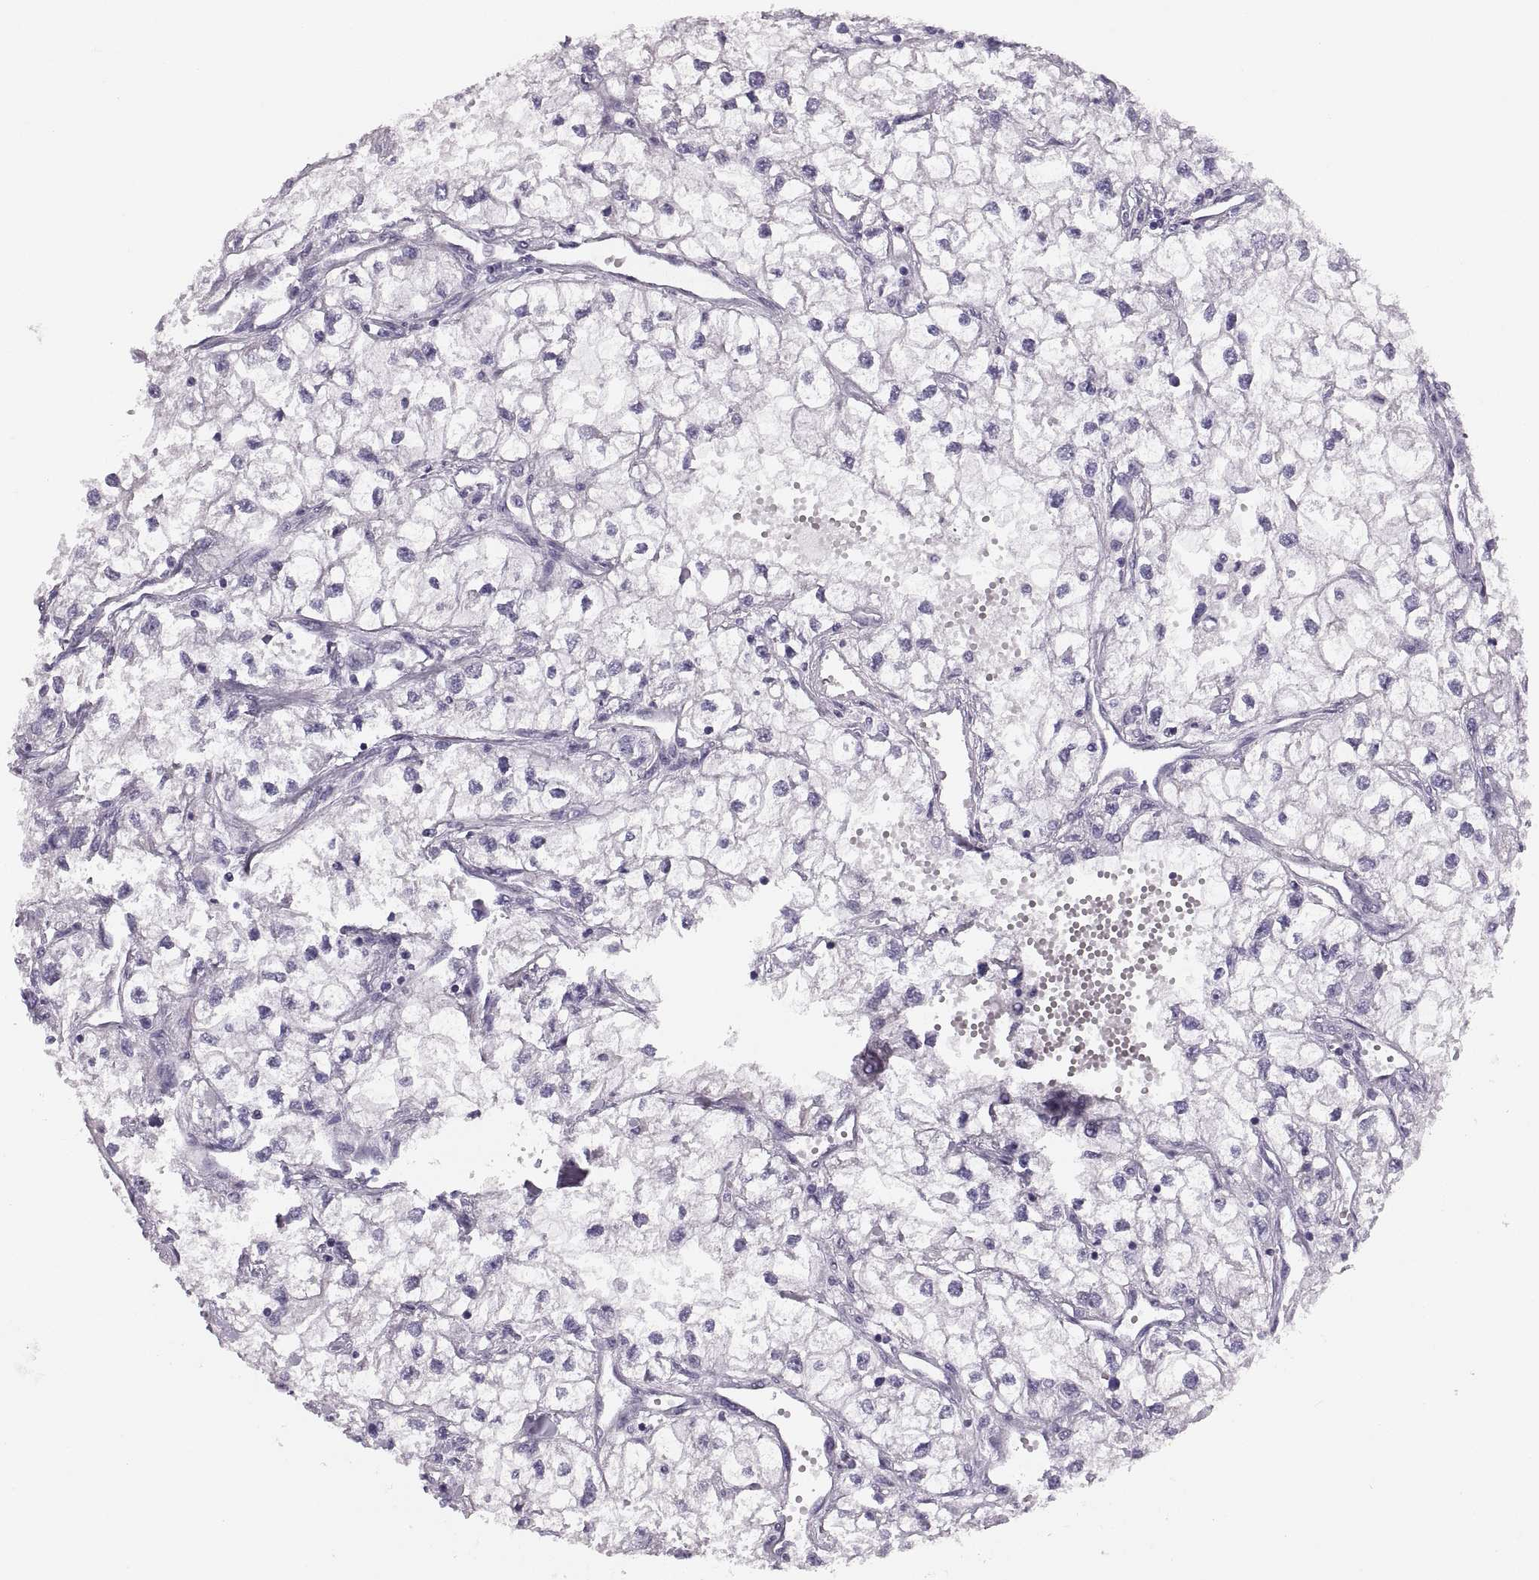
{"staining": {"intensity": "negative", "quantity": "none", "location": "none"}, "tissue": "renal cancer", "cell_type": "Tumor cells", "image_type": "cancer", "snomed": [{"axis": "morphology", "description": "Adenocarcinoma, NOS"}, {"axis": "topography", "description": "Kidney"}], "caption": "This is an immunohistochemistry (IHC) micrograph of renal cancer (adenocarcinoma). There is no expression in tumor cells.", "gene": "ADH6", "patient": {"sex": "male", "age": 59}}